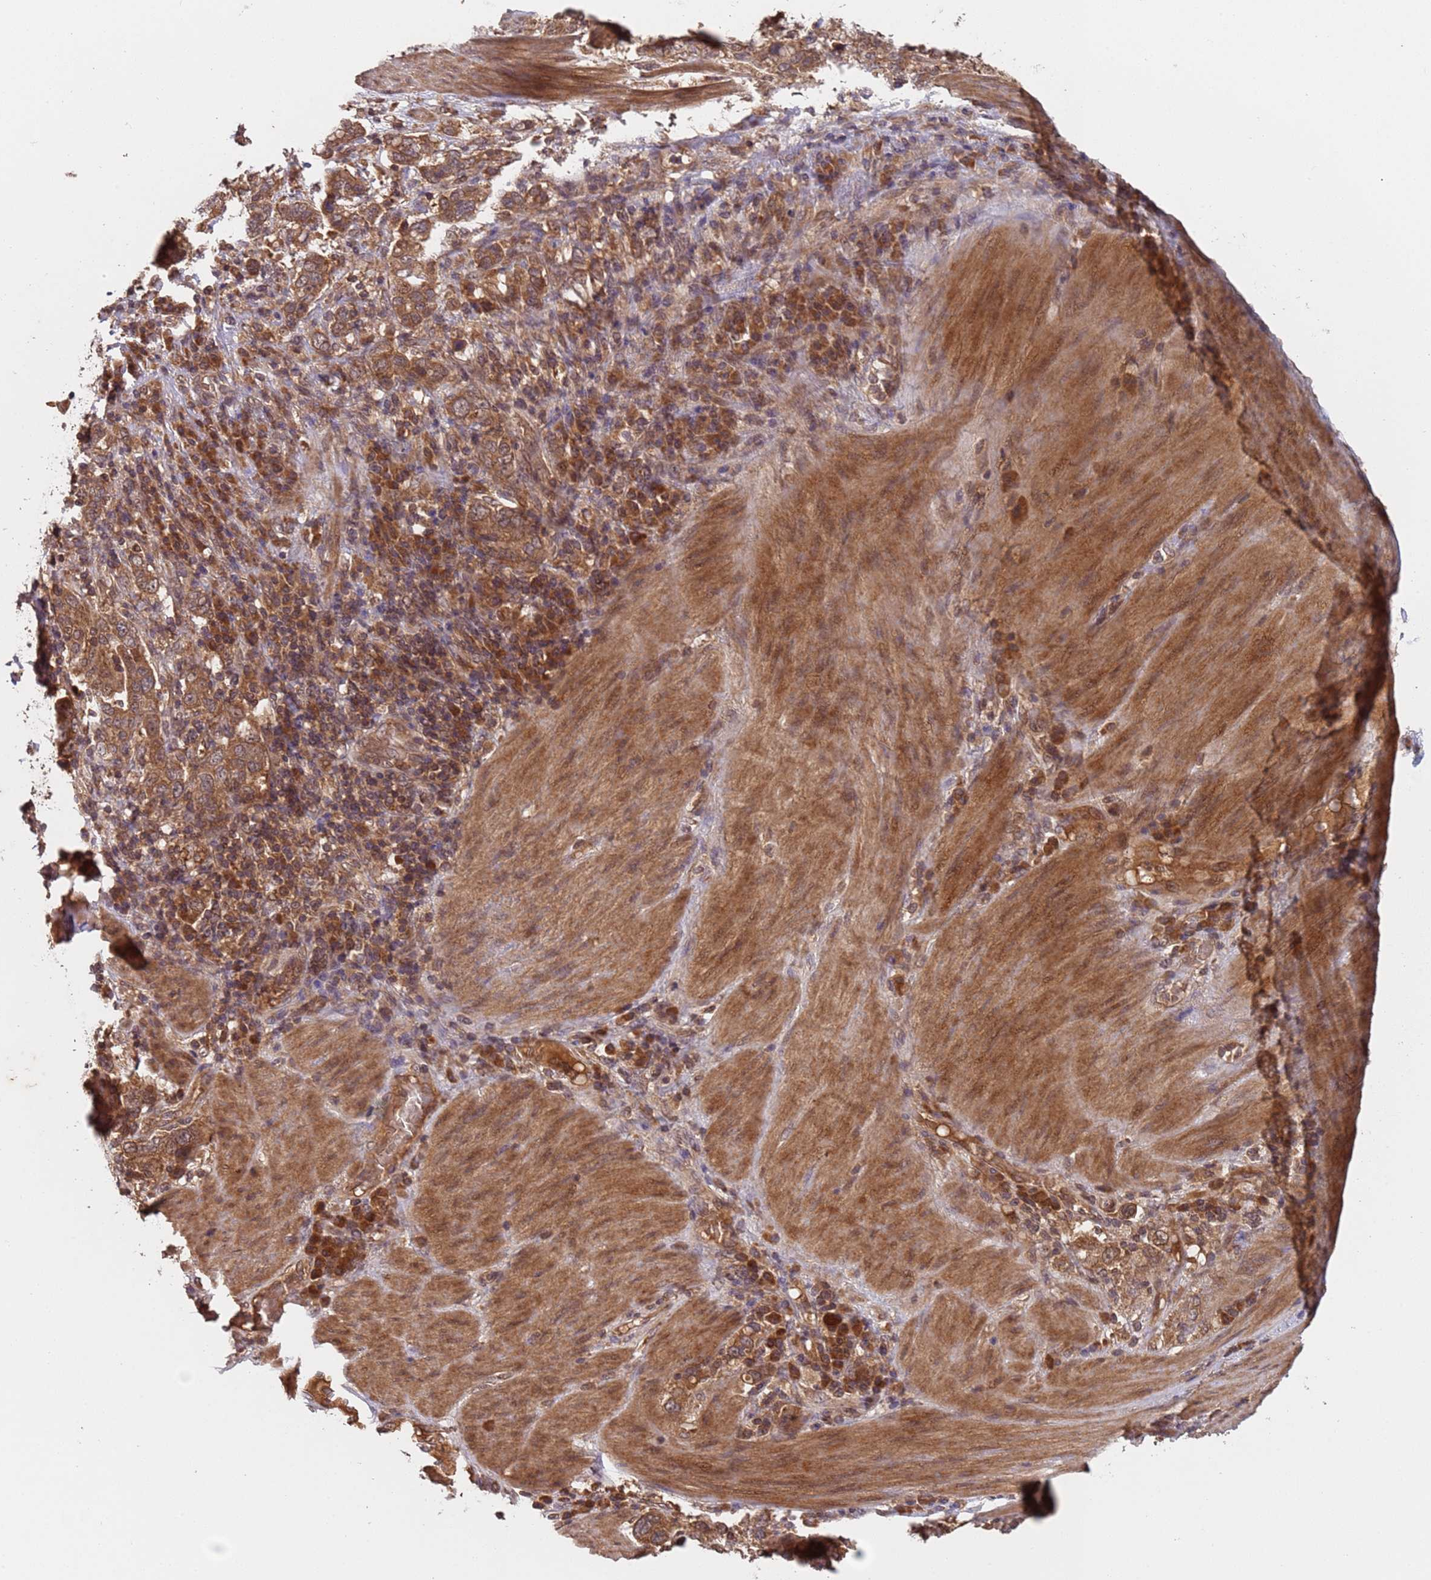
{"staining": {"intensity": "moderate", "quantity": ">75%", "location": "cytoplasmic/membranous"}, "tissue": "stomach cancer", "cell_type": "Tumor cells", "image_type": "cancer", "snomed": [{"axis": "morphology", "description": "Adenocarcinoma, NOS"}, {"axis": "topography", "description": "Stomach, upper"}, {"axis": "topography", "description": "Stomach"}], "caption": "IHC staining of stomach cancer (adenocarcinoma), which shows medium levels of moderate cytoplasmic/membranous expression in approximately >75% of tumor cells indicating moderate cytoplasmic/membranous protein expression. The staining was performed using DAB (brown) for protein detection and nuclei were counterstained in hematoxylin (blue).", "gene": "ERI1", "patient": {"sex": "male", "age": 62}}